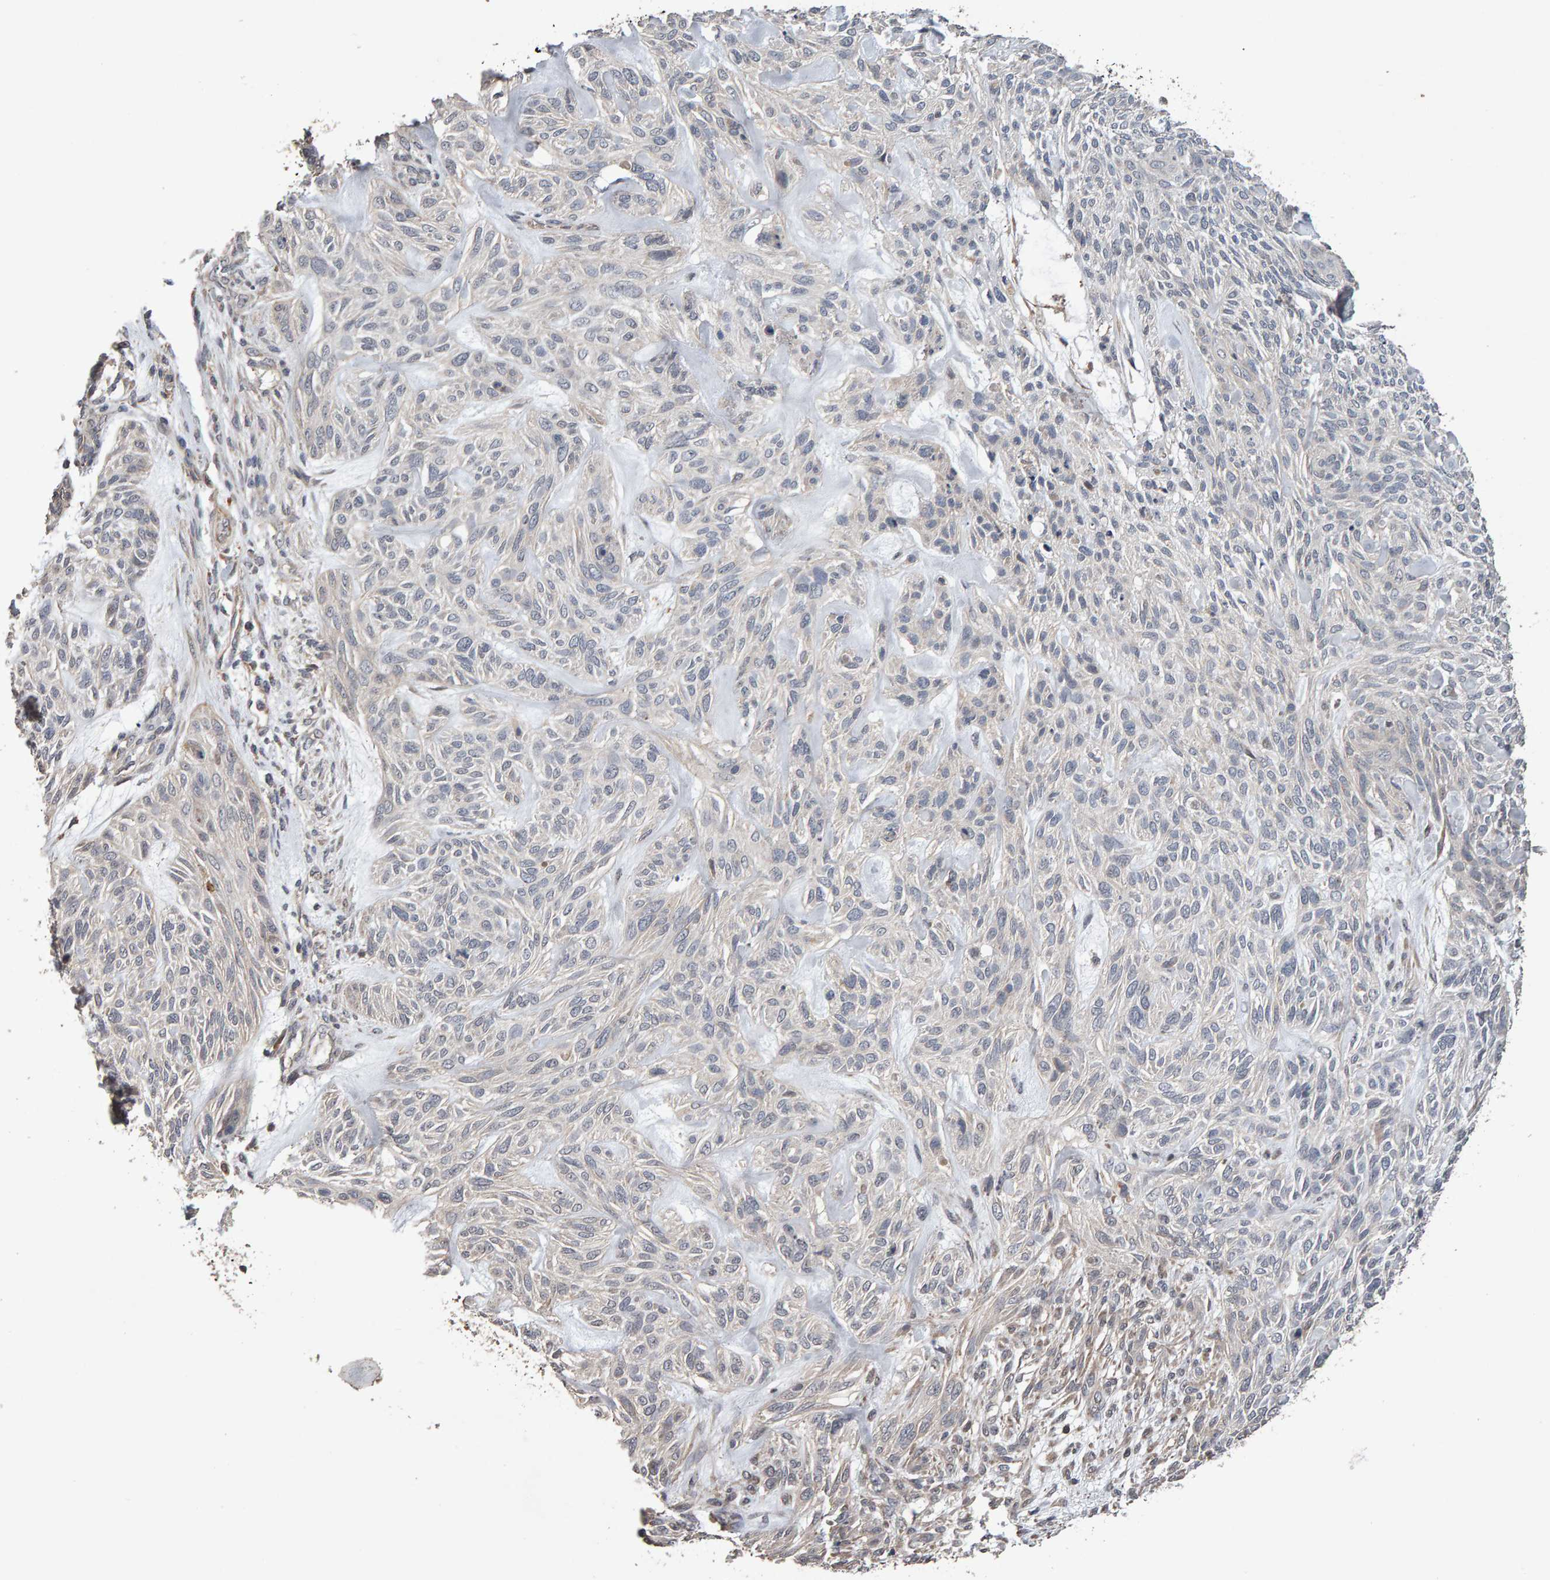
{"staining": {"intensity": "negative", "quantity": "none", "location": "none"}, "tissue": "skin cancer", "cell_type": "Tumor cells", "image_type": "cancer", "snomed": [{"axis": "morphology", "description": "Basal cell carcinoma"}, {"axis": "topography", "description": "Skin"}], "caption": "The immunohistochemistry photomicrograph has no significant staining in tumor cells of basal cell carcinoma (skin) tissue.", "gene": "COASY", "patient": {"sex": "male", "age": 55}}